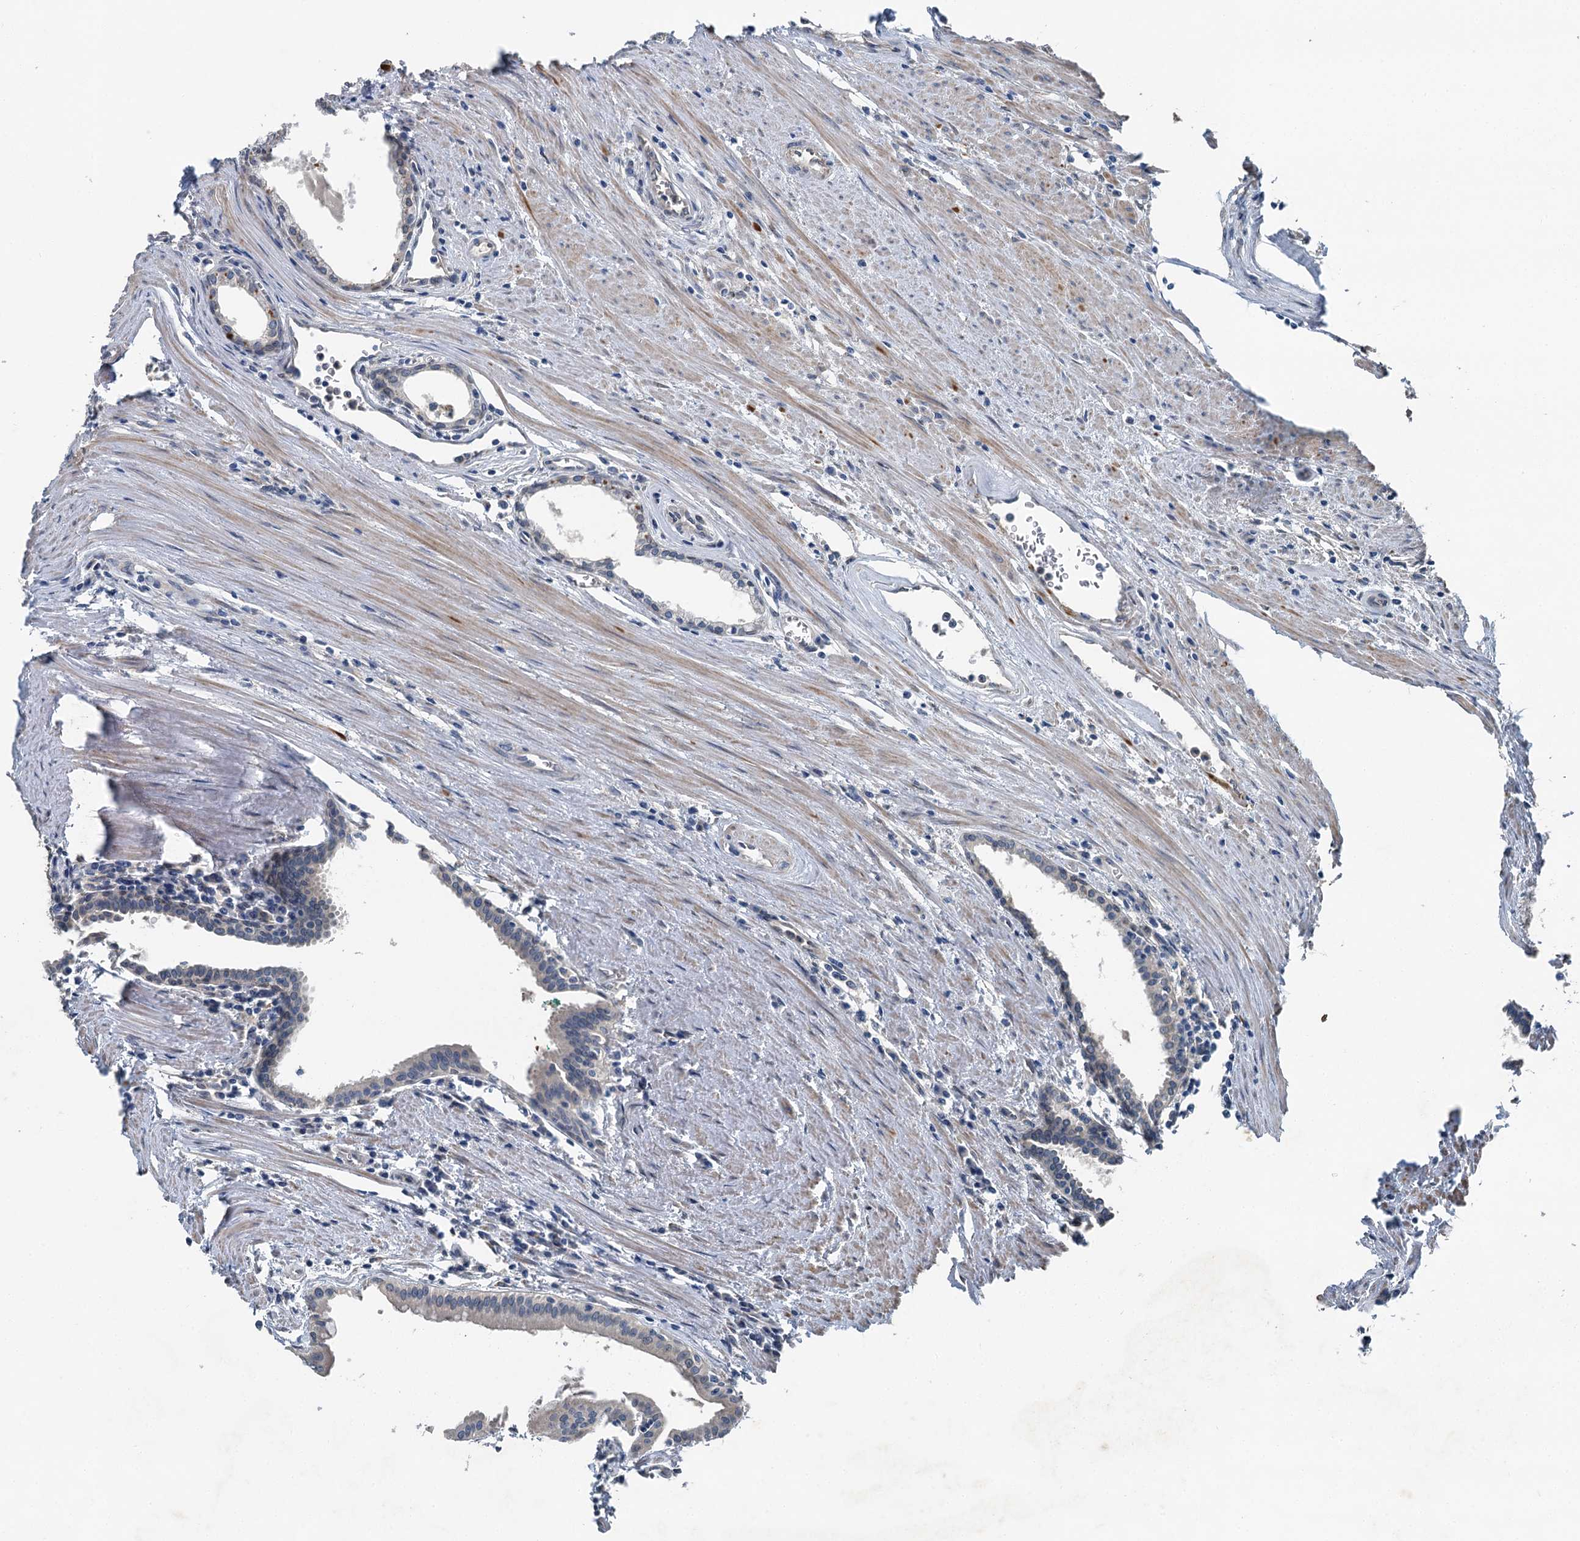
{"staining": {"intensity": "negative", "quantity": "none", "location": "none"}, "tissue": "prostate cancer", "cell_type": "Tumor cells", "image_type": "cancer", "snomed": [{"axis": "morphology", "description": "Adenocarcinoma, High grade"}, {"axis": "topography", "description": "Prostate"}], "caption": "High power microscopy micrograph of an immunohistochemistry image of high-grade adenocarcinoma (prostate), revealing no significant staining in tumor cells.", "gene": "C6orf120", "patient": {"sex": "male", "age": 68}}